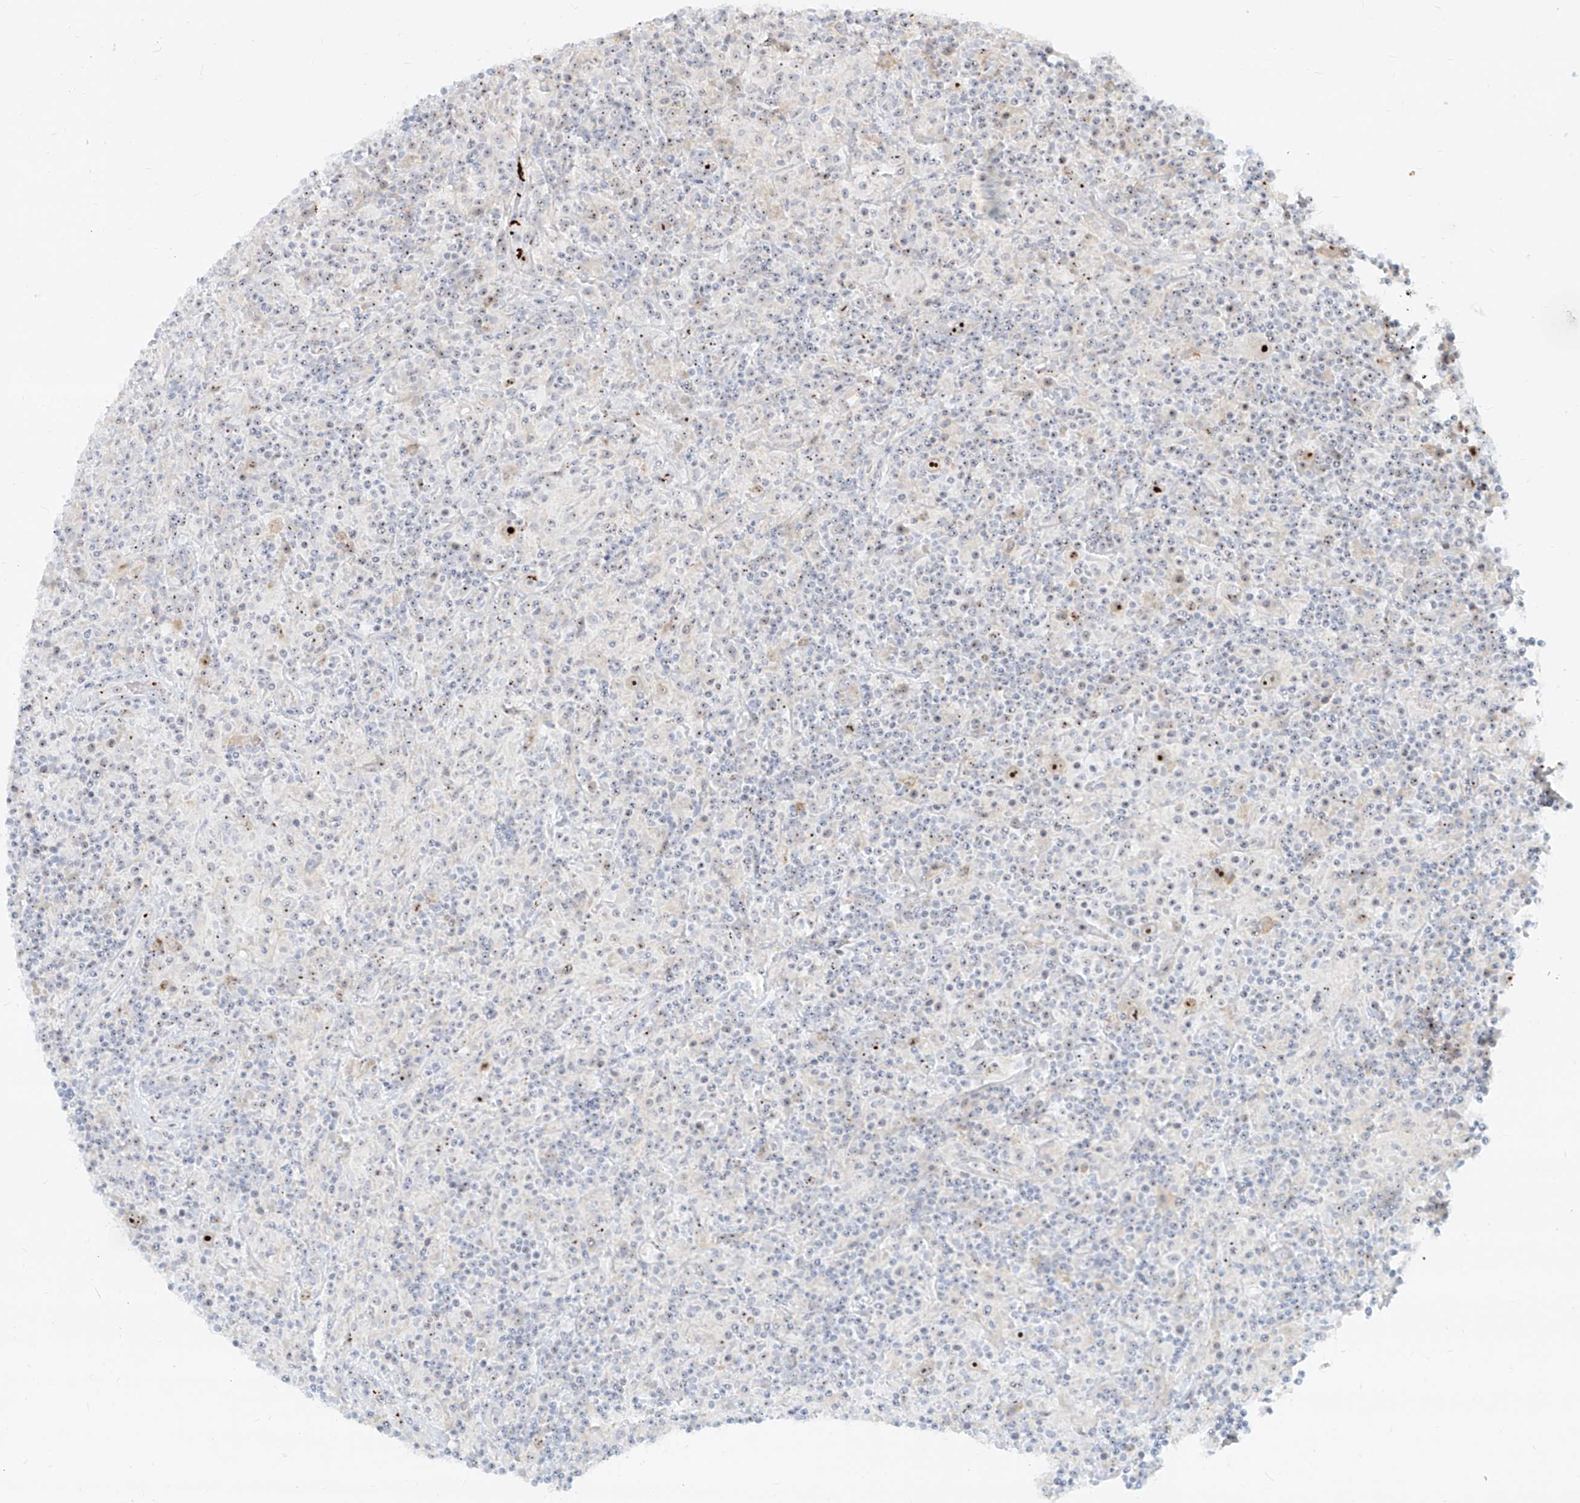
{"staining": {"intensity": "moderate", "quantity": ">75%", "location": "nuclear"}, "tissue": "lymphoma", "cell_type": "Tumor cells", "image_type": "cancer", "snomed": [{"axis": "morphology", "description": "Hodgkin's disease, NOS"}, {"axis": "topography", "description": "Lymph node"}], "caption": "This histopathology image reveals IHC staining of Hodgkin's disease, with medium moderate nuclear staining in approximately >75% of tumor cells.", "gene": "BYSL", "patient": {"sex": "male", "age": 70}}